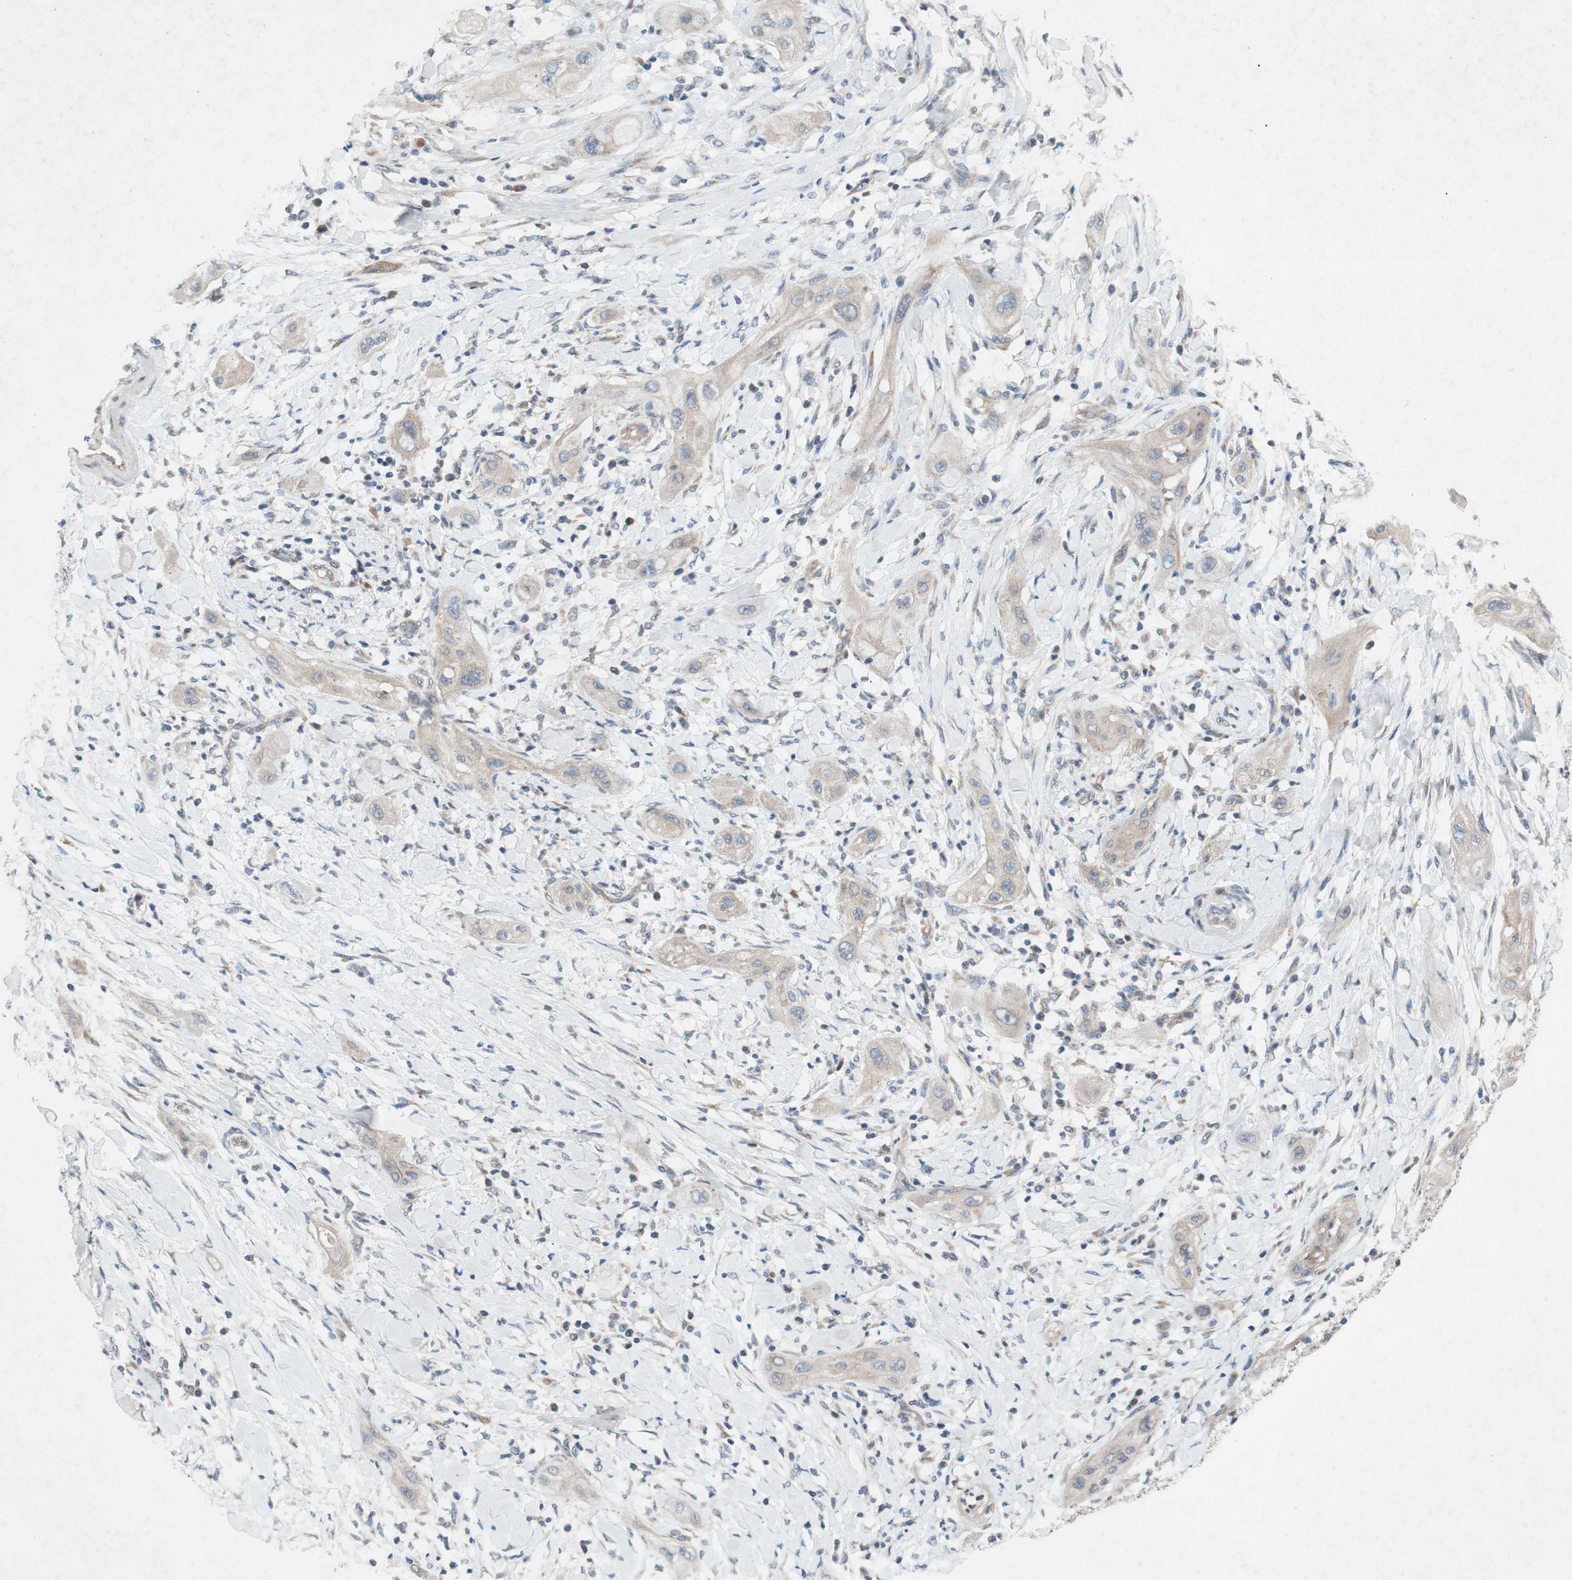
{"staining": {"intensity": "weak", "quantity": ">75%", "location": "cytoplasmic/membranous"}, "tissue": "lung cancer", "cell_type": "Tumor cells", "image_type": "cancer", "snomed": [{"axis": "morphology", "description": "Squamous cell carcinoma, NOS"}, {"axis": "topography", "description": "Lung"}], "caption": "Protein staining of squamous cell carcinoma (lung) tissue shows weak cytoplasmic/membranous staining in approximately >75% of tumor cells. The staining was performed using DAB (3,3'-diaminobenzidine), with brown indicating positive protein expression. Nuclei are stained blue with hematoxylin.", "gene": "ADD2", "patient": {"sex": "female", "age": 47}}